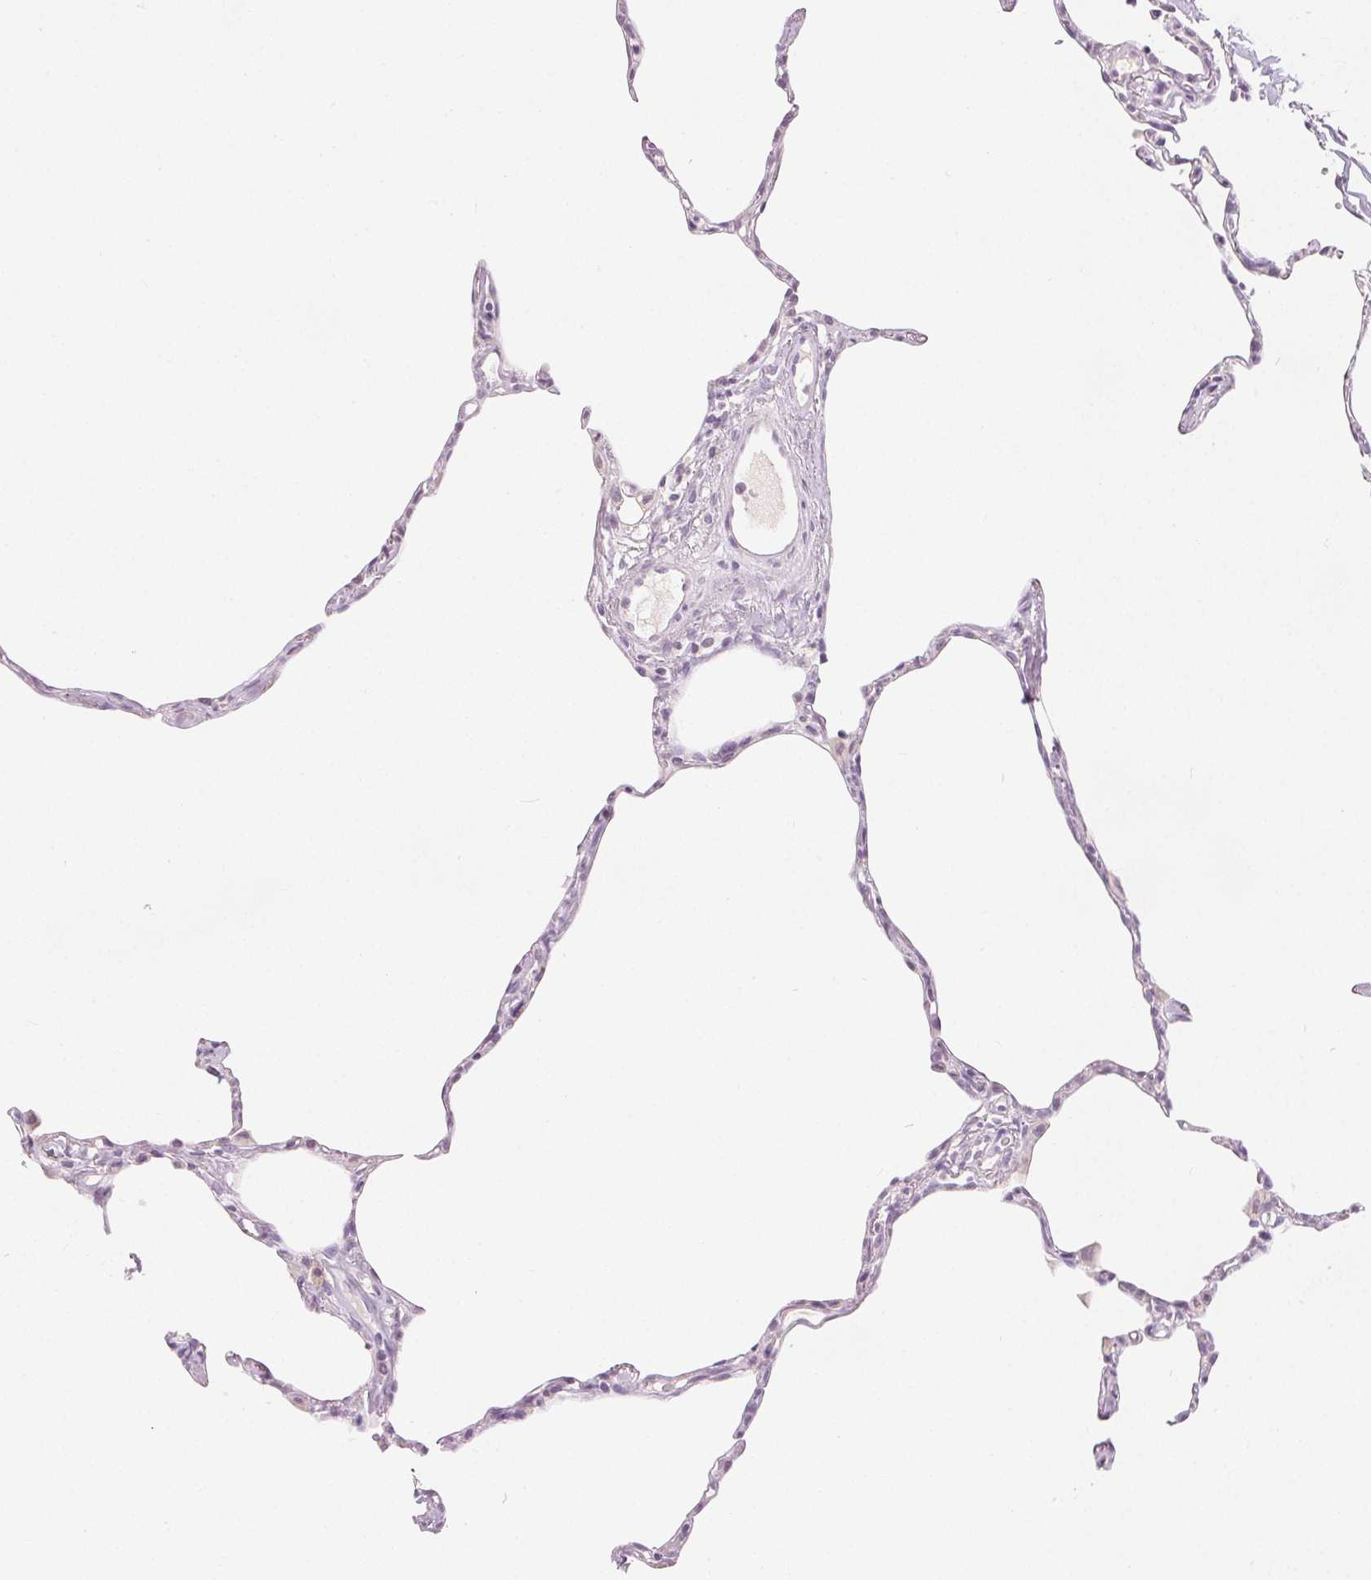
{"staining": {"intensity": "negative", "quantity": "none", "location": "none"}, "tissue": "lung", "cell_type": "Alveolar cells", "image_type": "normal", "snomed": [{"axis": "morphology", "description": "Normal tissue, NOS"}, {"axis": "topography", "description": "Lung"}], "caption": "Immunohistochemistry histopathology image of normal lung stained for a protein (brown), which displays no positivity in alveolar cells. (Brightfield microscopy of DAB (3,3'-diaminobenzidine) immunohistochemistry (IHC) at high magnification).", "gene": "CA12", "patient": {"sex": "male", "age": 65}}